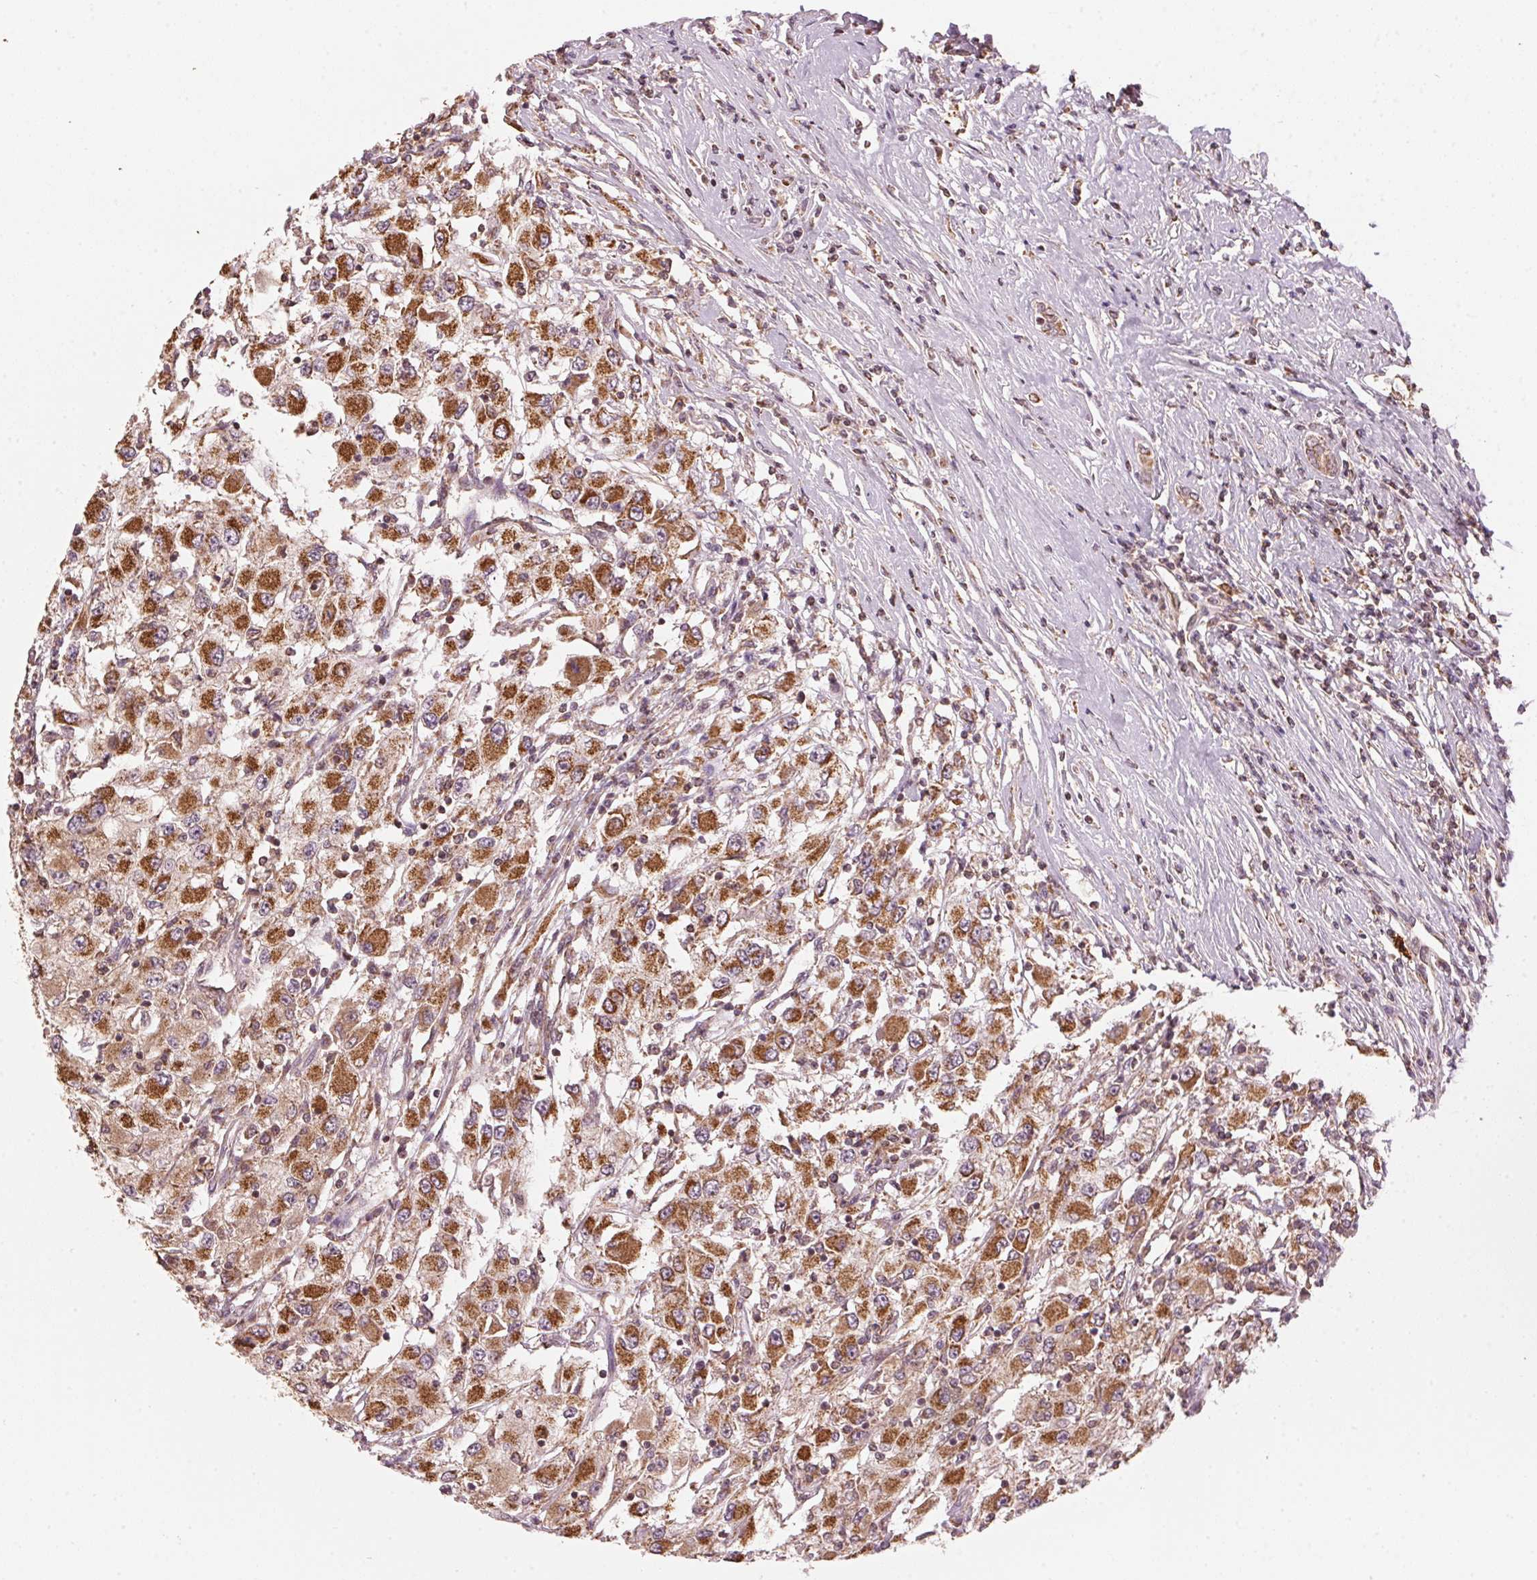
{"staining": {"intensity": "strong", "quantity": ">75%", "location": "cytoplasmic/membranous"}, "tissue": "renal cancer", "cell_type": "Tumor cells", "image_type": "cancer", "snomed": [{"axis": "morphology", "description": "Adenocarcinoma, NOS"}, {"axis": "topography", "description": "Kidney"}], "caption": "Immunohistochemistry (IHC) (DAB (3,3'-diaminobenzidine)) staining of human renal cancer demonstrates strong cytoplasmic/membranous protein positivity in approximately >75% of tumor cells. (DAB (3,3'-diaminobenzidine) IHC with brightfield microscopy, high magnification).", "gene": "ARHGAP6", "patient": {"sex": "female", "age": 67}}